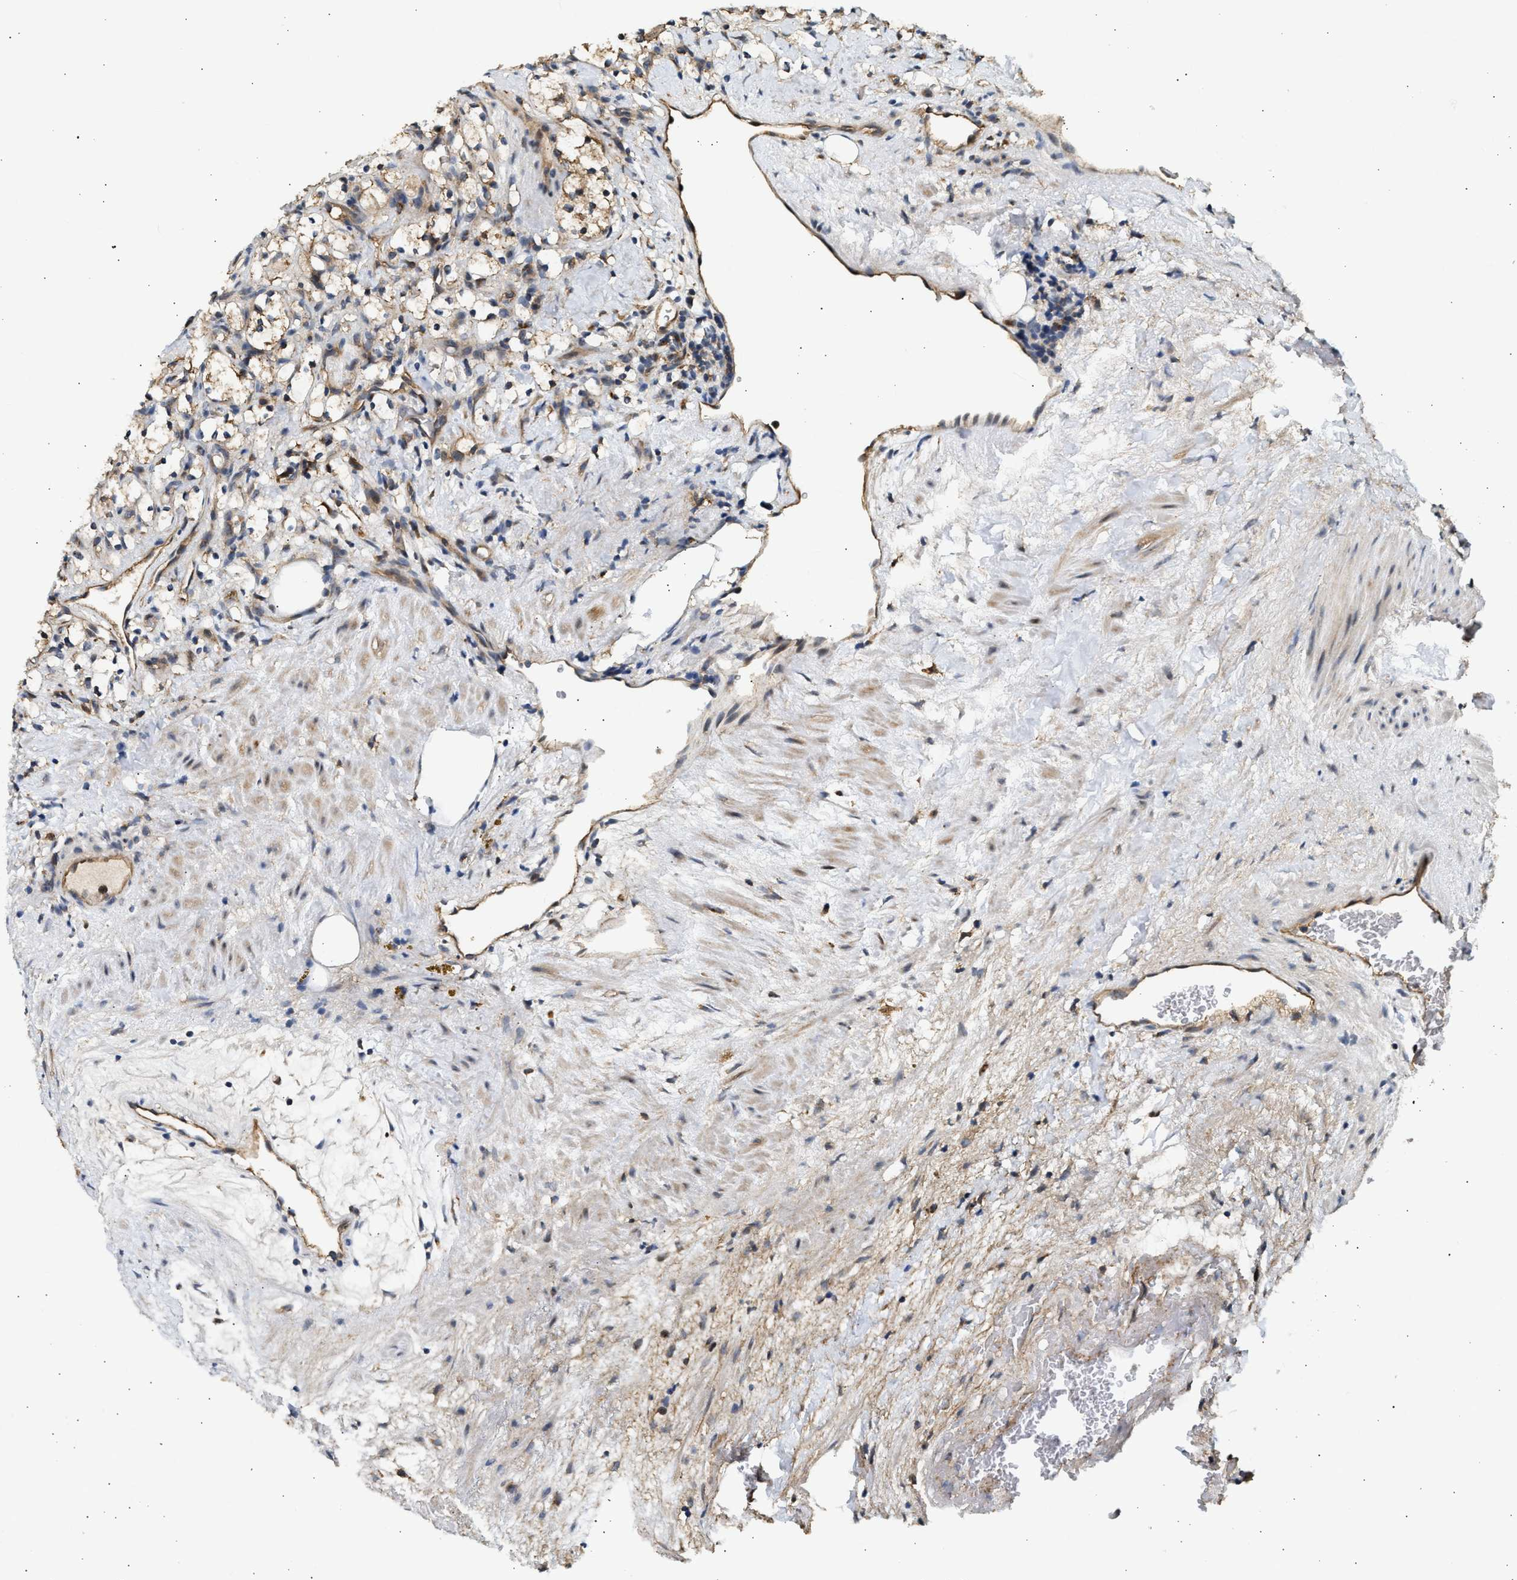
{"staining": {"intensity": "moderate", "quantity": "<25%", "location": "cytoplasmic/membranous"}, "tissue": "renal cancer", "cell_type": "Tumor cells", "image_type": "cancer", "snomed": [{"axis": "morphology", "description": "Adenocarcinoma, NOS"}, {"axis": "topography", "description": "Kidney"}], "caption": "Immunohistochemical staining of adenocarcinoma (renal) exhibits low levels of moderate cytoplasmic/membranous expression in approximately <25% of tumor cells. Using DAB (brown) and hematoxylin (blue) stains, captured at high magnification using brightfield microscopy.", "gene": "DUSP14", "patient": {"sex": "female", "age": 69}}